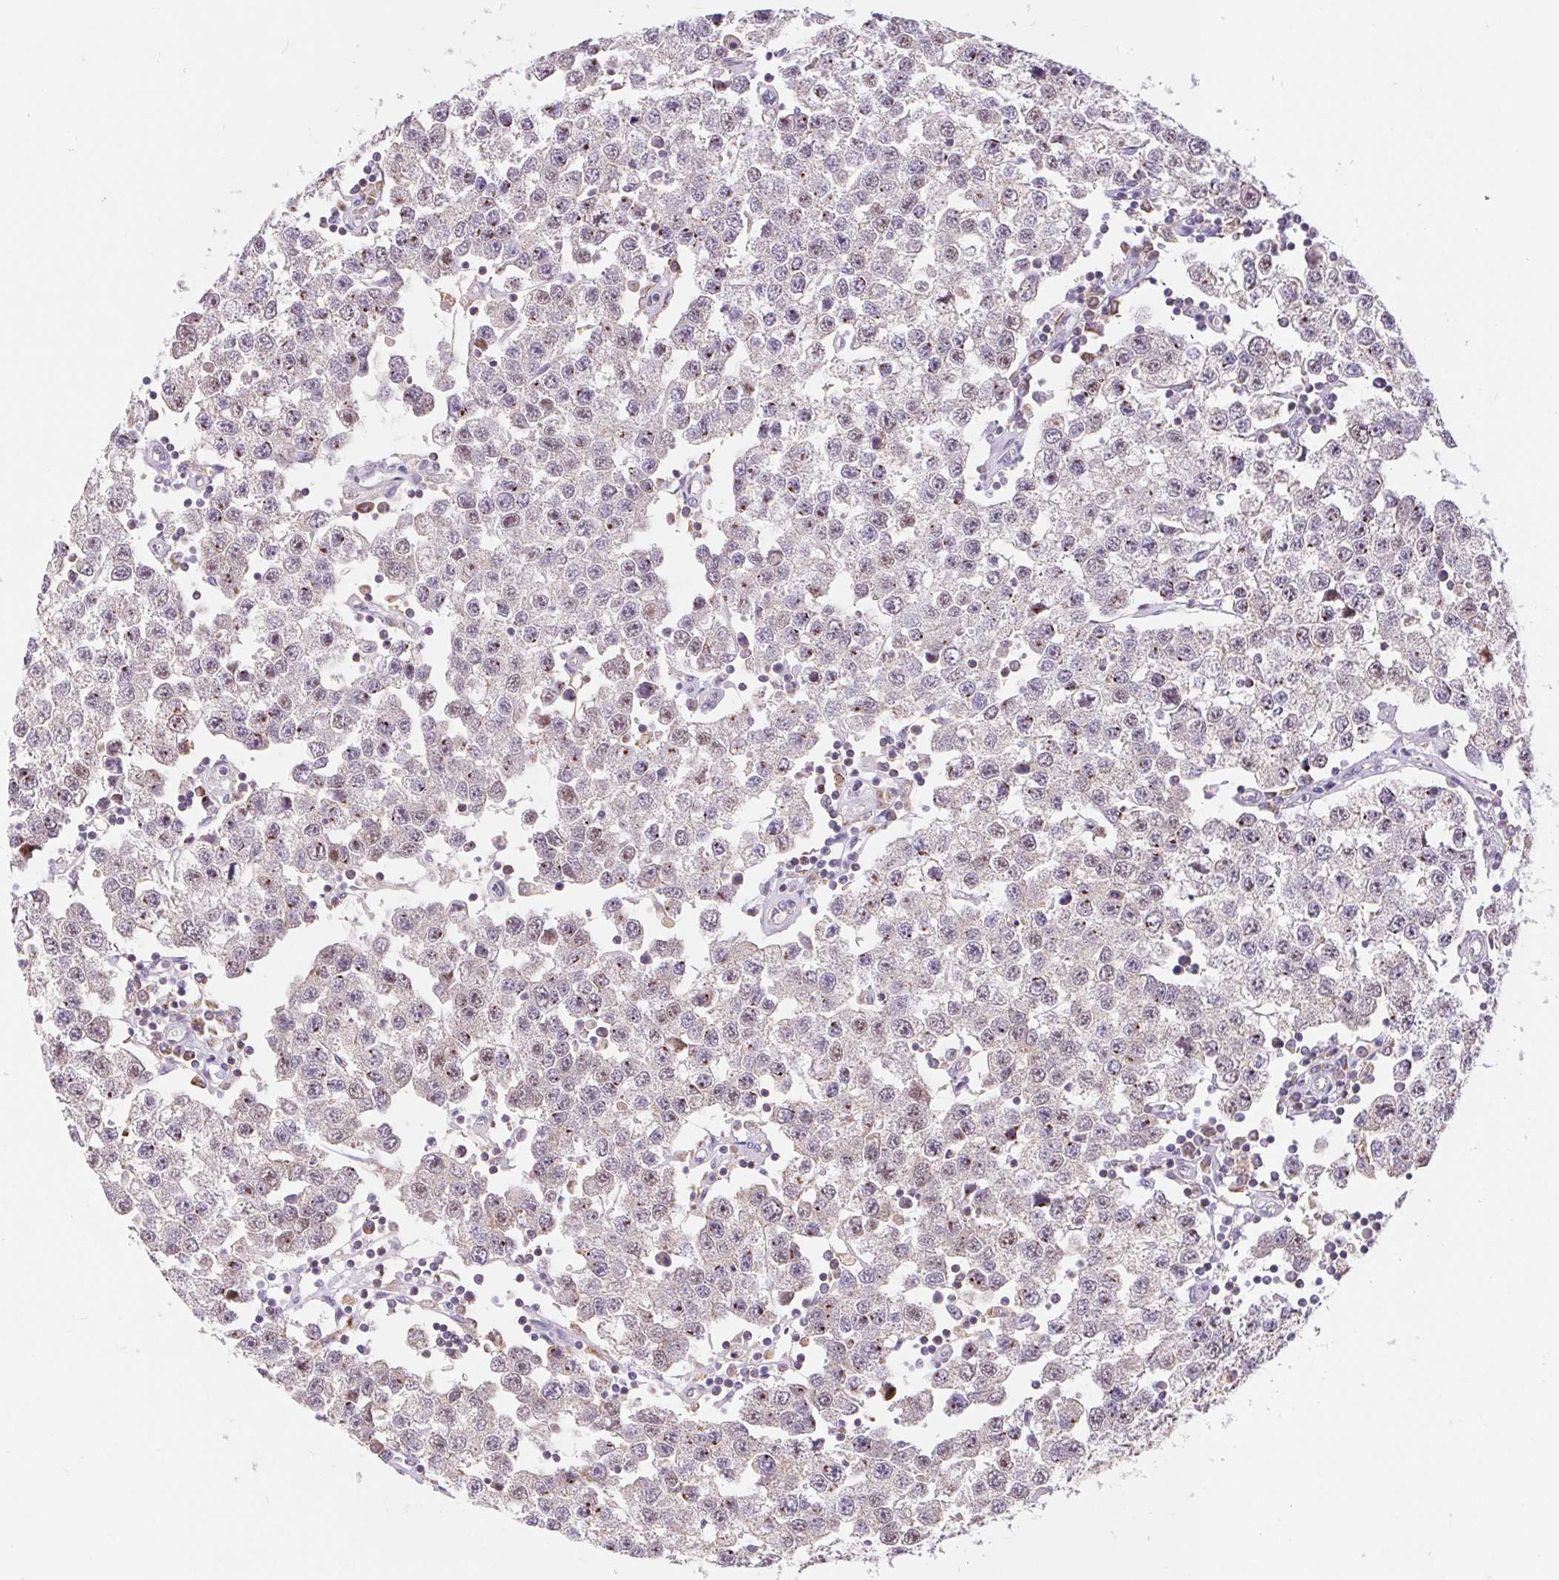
{"staining": {"intensity": "weak", "quantity": "25%-75%", "location": "nuclear"}, "tissue": "testis cancer", "cell_type": "Tumor cells", "image_type": "cancer", "snomed": [{"axis": "morphology", "description": "Seminoma, NOS"}, {"axis": "topography", "description": "Testis"}], "caption": "Approximately 25%-75% of tumor cells in human testis seminoma reveal weak nuclear protein positivity as visualized by brown immunohistochemical staining.", "gene": "EMC6", "patient": {"sex": "male", "age": 34}}